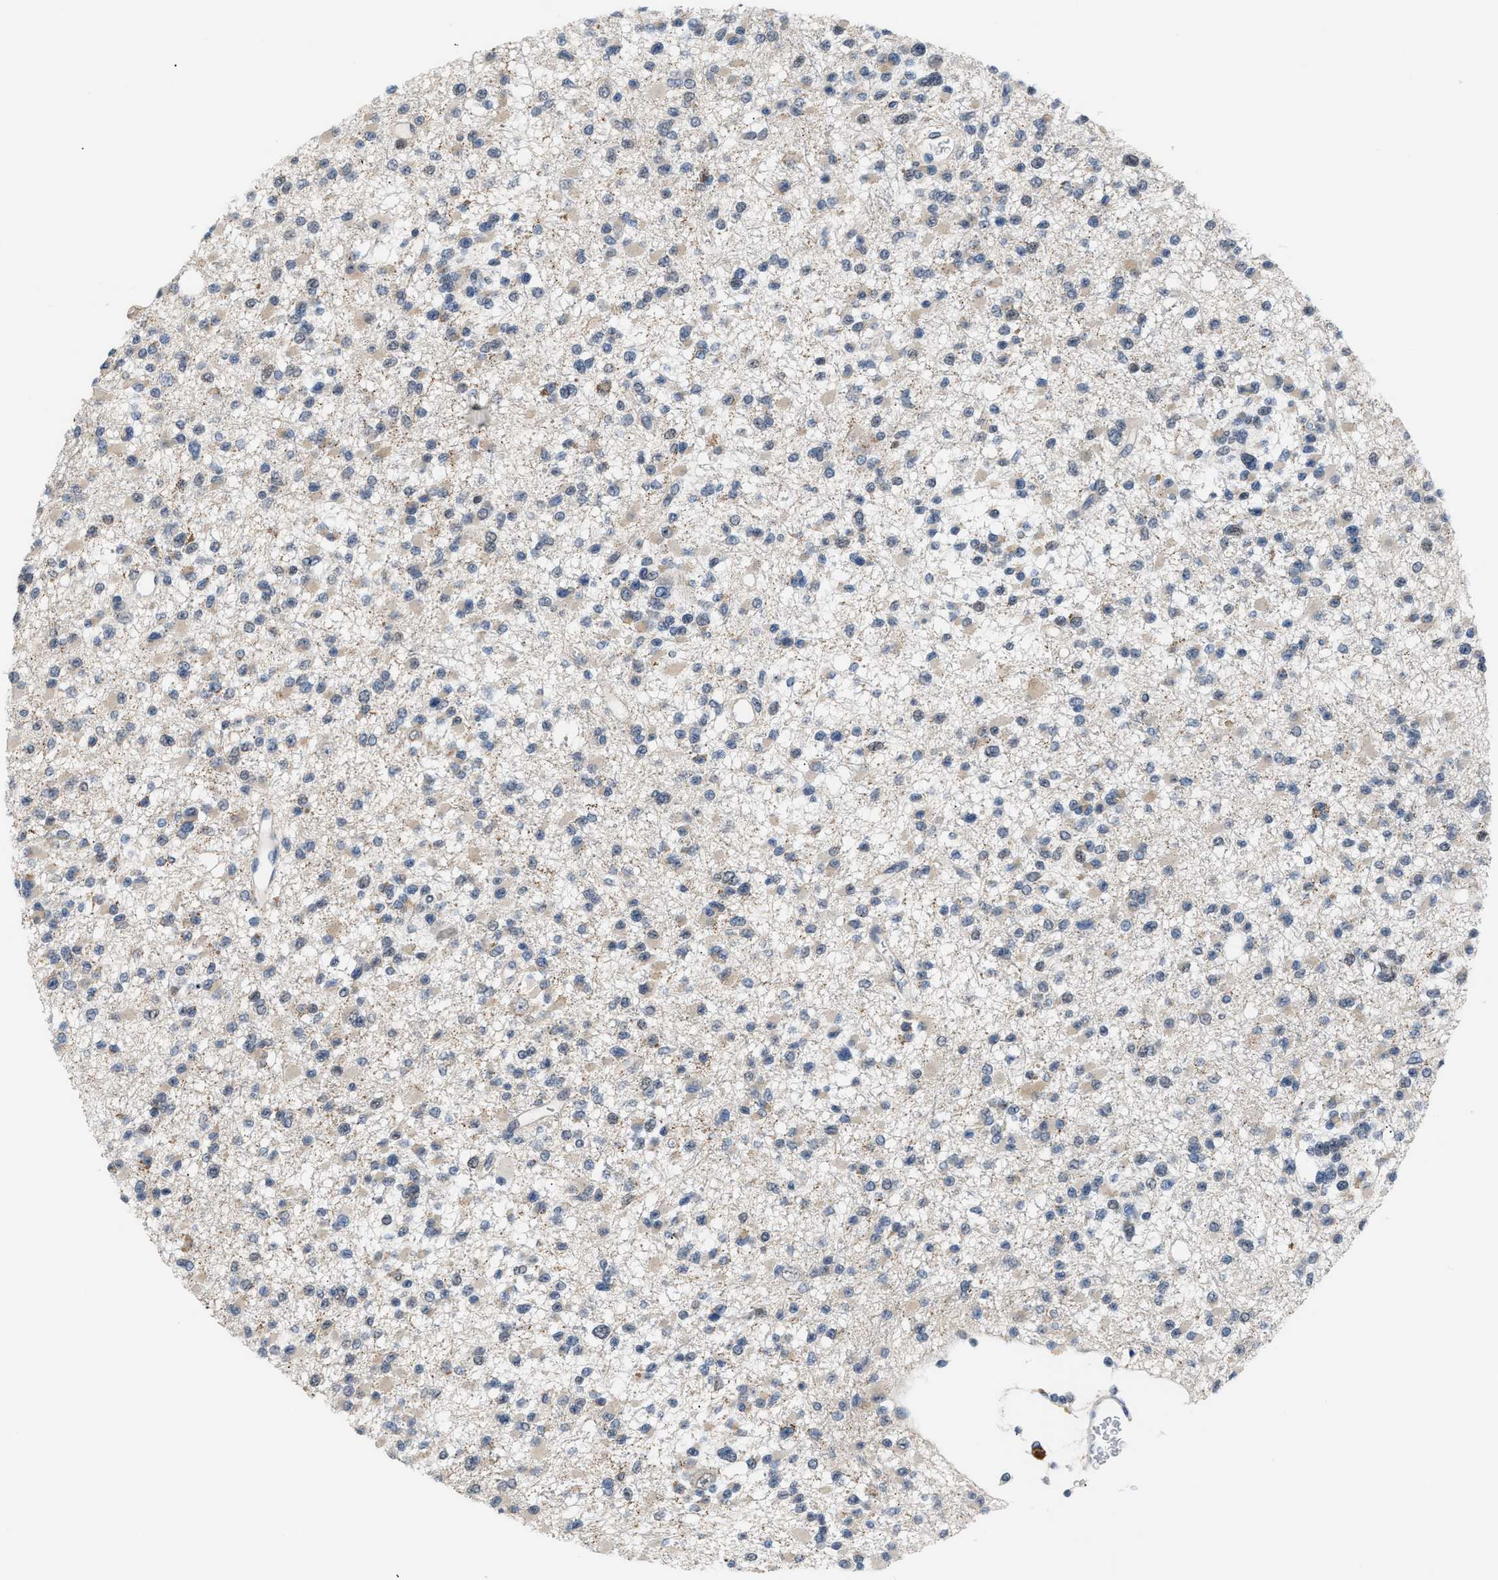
{"staining": {"intensity": "weak", "quantity": "<25%", "location": "cytoplasmic/membranous"}, "tissue": "glioma", "cell_type": "Tumor cells", "image_type": "cancer", "snomed": [{"axis": "morphology", "description": "Glioma, malignant, Low grade"}, {"axis": "topography", "description": "Brain"}], "caption": "Low-grade glioma (malignant) was stained to show a protein in brown. There is no significant staining in tumor cells. The staining was performed using DAB to visualize the protein expression in brown, while the nuclei were stained in blue with hematoxylin (Magnification: 20x).", "gene": "TXNRD3", "patient": {"sex": "female", "age": 22}}